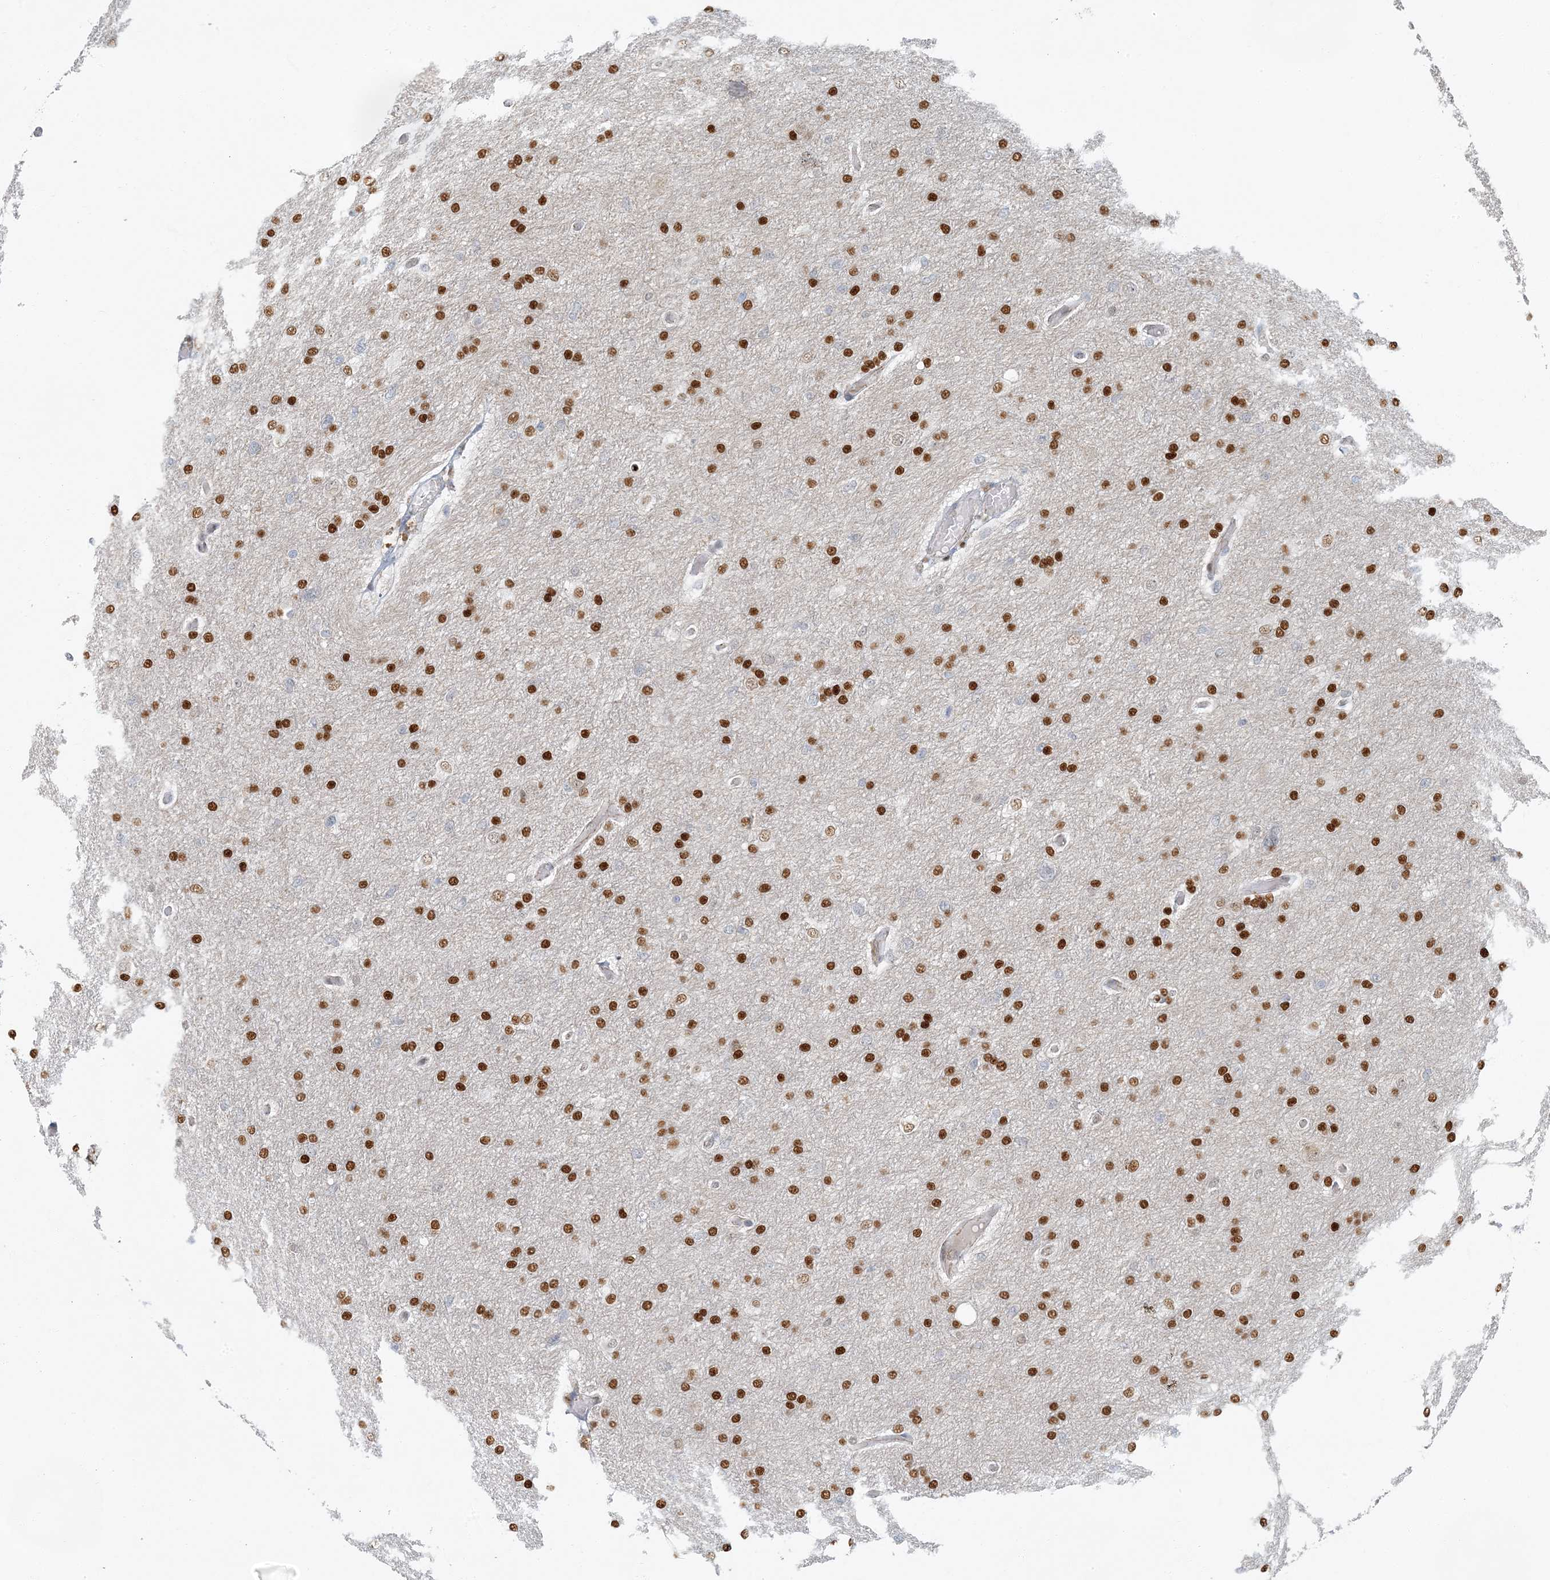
{"staining": {"intensity": "moderate", "quantity": ">75%", "location": "nuclear"}, "tissue": "glioma", "cell_type": "Tumor cells", "image_type": "cancer", "snomed": [{"axis": "morphology", "description": "Glioma, malignant, High grade"}, {"axis": "topography", "description": "Cerebral cortex"}], "caption": "This histopathology image exhibits immunohistochemistry staining of human malignant glioma (high-grade), with medium moderate nuclear staining in about >75% of tumor cells.", "gene": "AK9", "patient": {"sex": "female", "age": 36}}